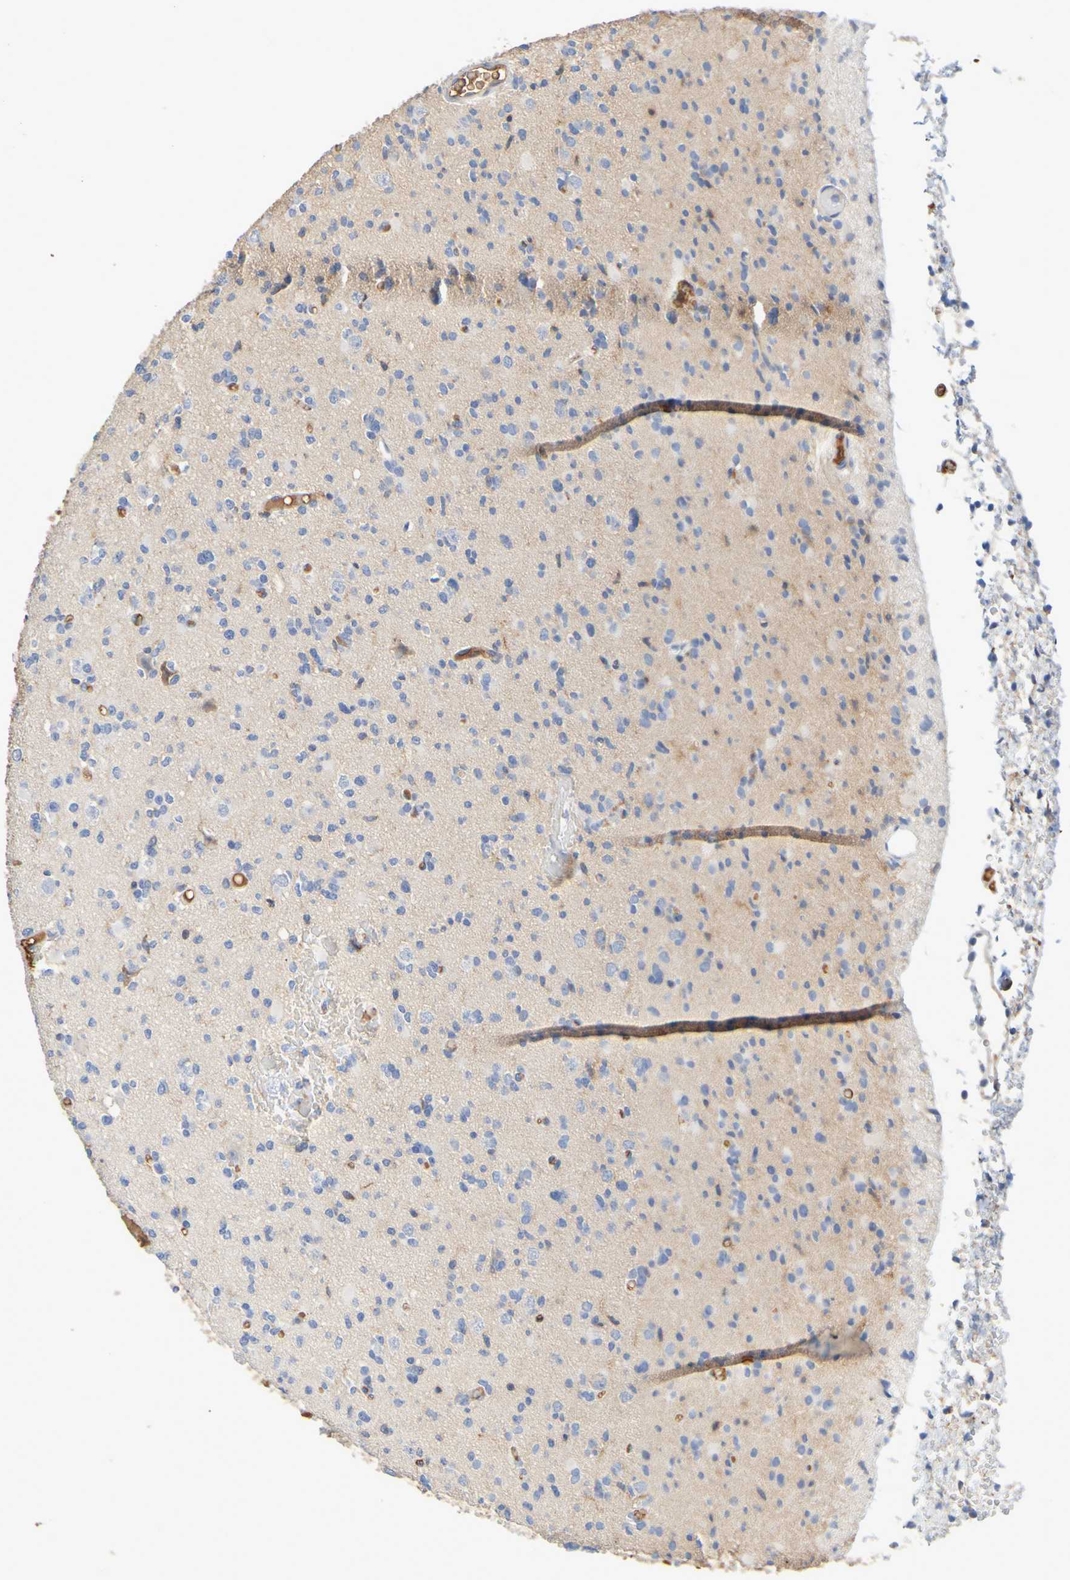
{"staining": {"intensity": "negative", "quantity": "none", "location": "none"}, "tissue": "glioma", "cell_type": "Tumor cells", "image_type": "cancer", "snomed": [{"axis": "morphology", "description": "Glioma, malignant, Low grade"}, {"axis": "topography", "description": "Brain"}], "caption": "DAB immunohistochemical staining of human malignant low-grade glioma demonstrates no significant staining in tumor cells.", "gene": "GAB3", "patient": {"sex": "female", "age": 22}}